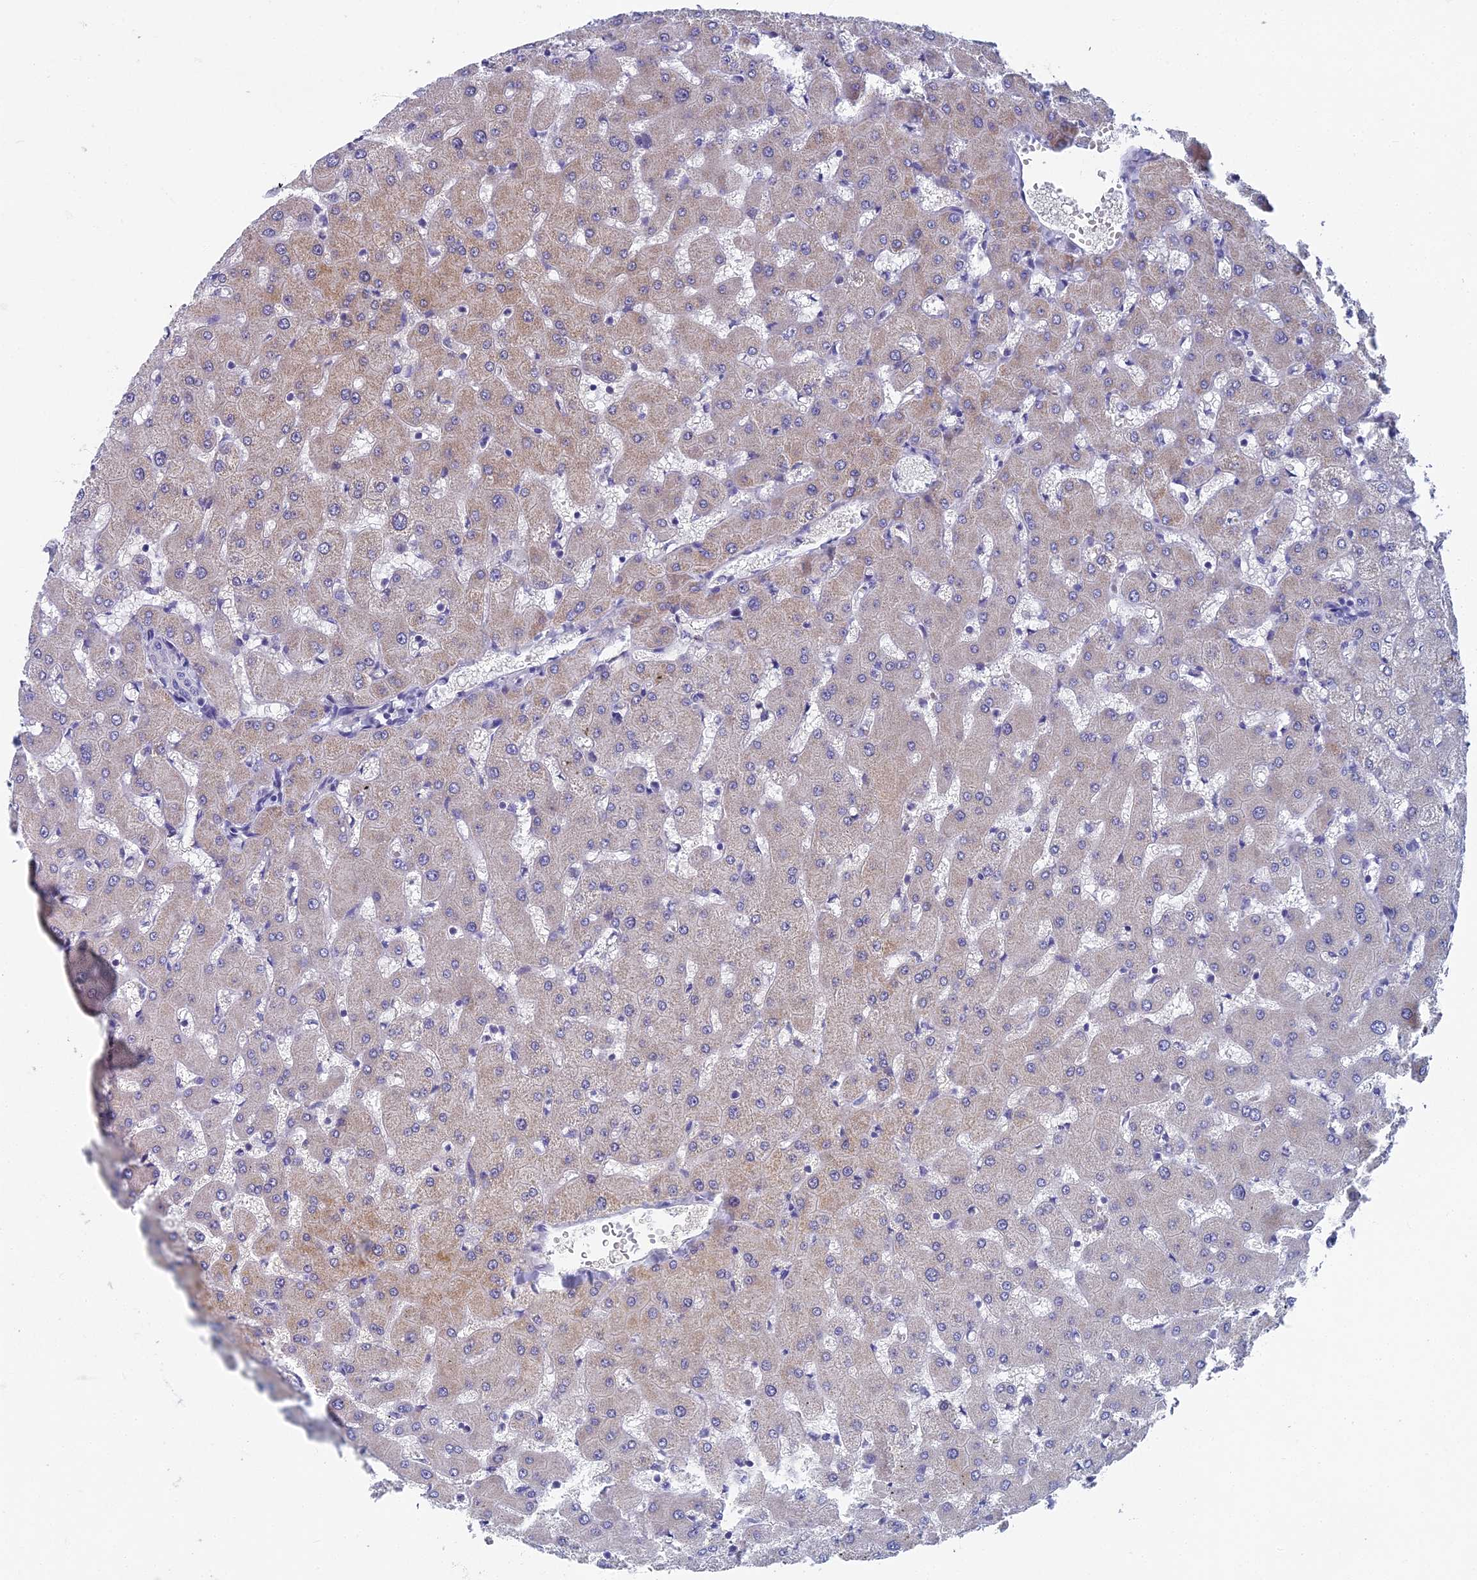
{"staining": {"intensity": "negative", "quantity": "none", "location": "none"}, "tissue": "liver", "cell_type": "Cholangiocytes", "image_type": "normal", "snomed": [{"axis": "morphology", "description": "Normal tissue, NOS"}, {"axis": "topography", "description": "Liver"}], "caption": "This photomicrograph is of unremarkable liver stained with immunohistochemistry (IHC) to label a protein in brown with the nuclei are counter-stained blue. There is no positivity in cholangiocytes.", "gene": "SPIN4", "patient": {"sex": "female", "age": 63}}